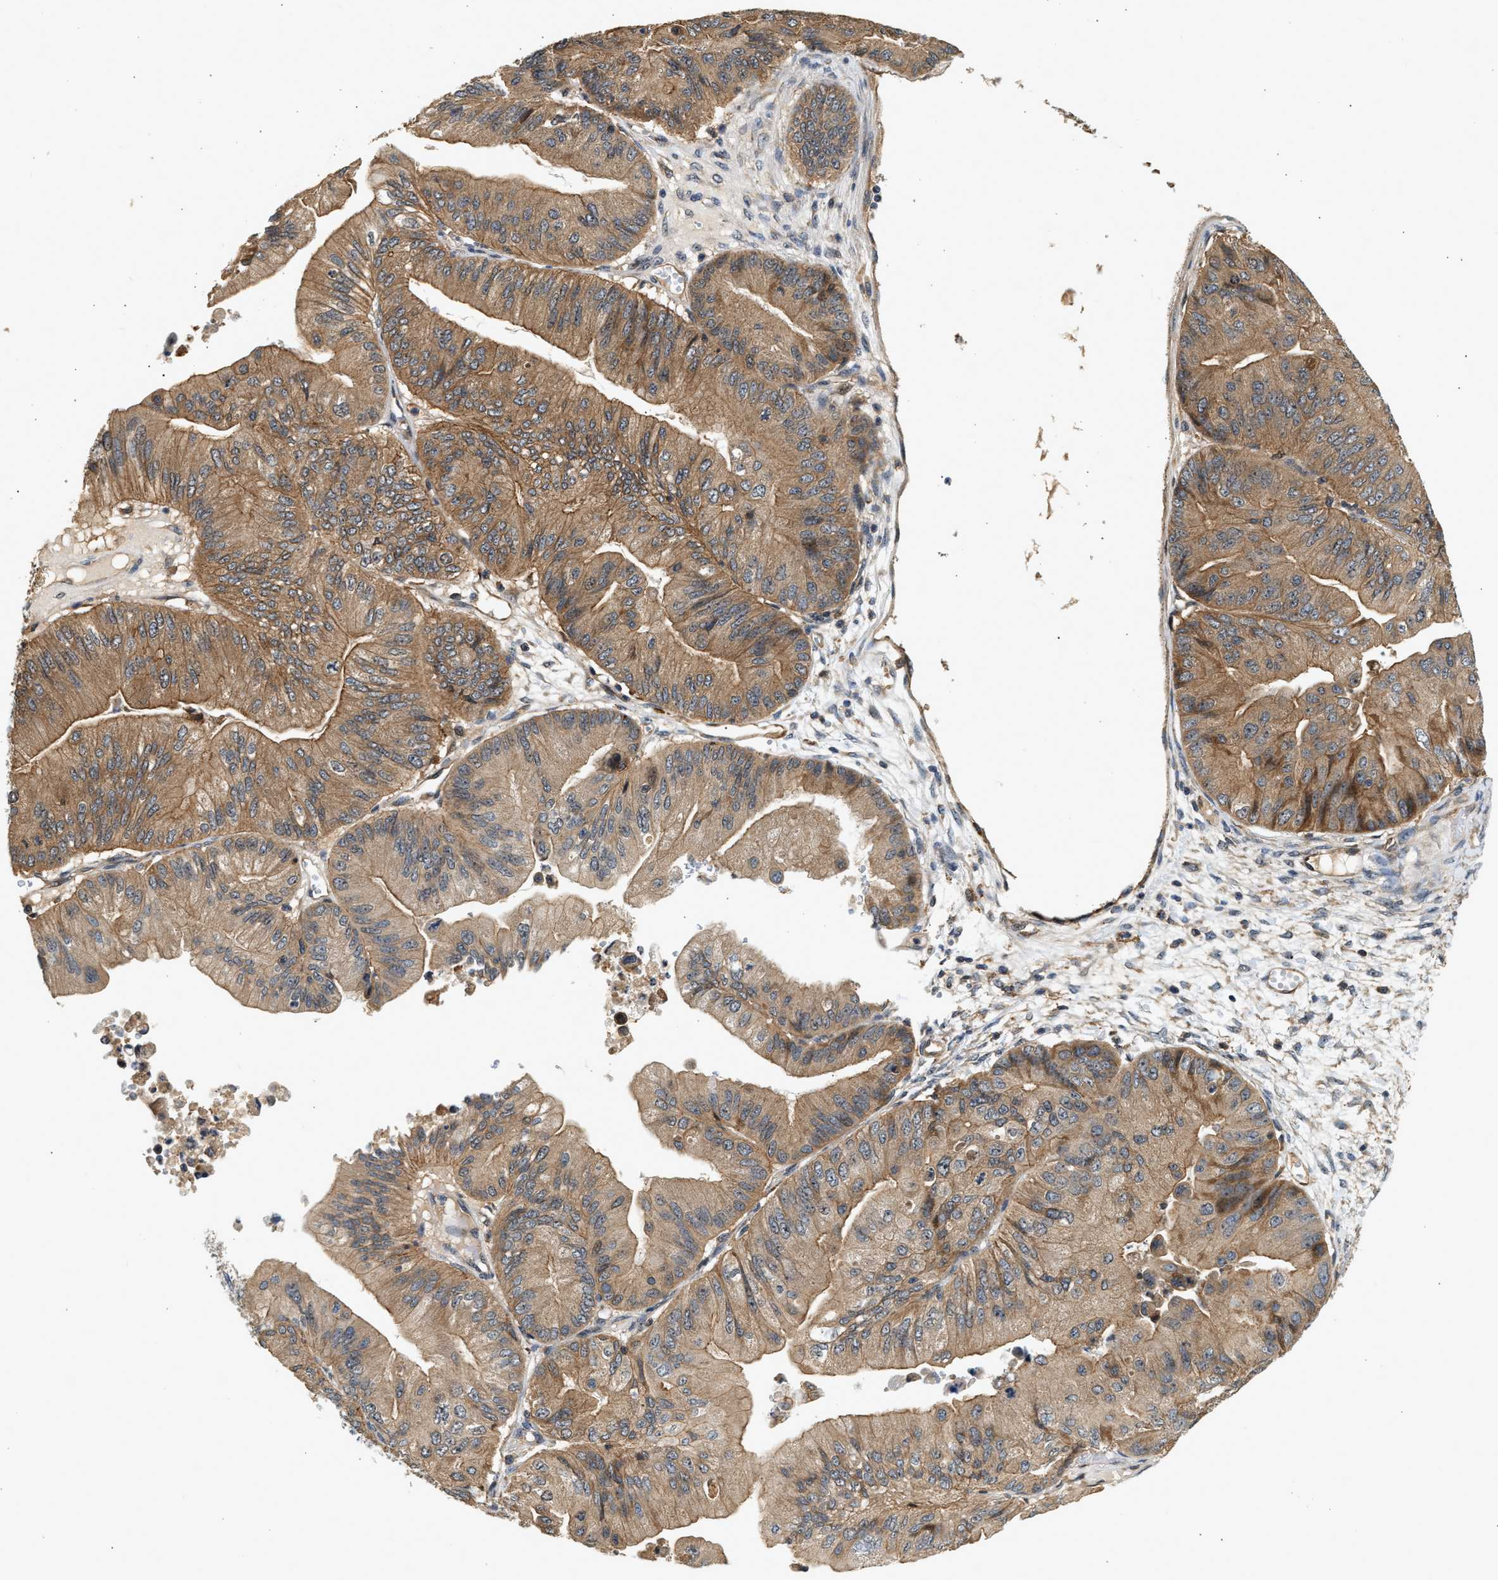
{"staining": {"intensity": "moderate", "quantity": ">75%", "location": "cytoplasmic/membranous"}, "tissue": "ovarian cancer", "cell_type": "Tumor cells", "image_type": "cancer", "snomed": [{"axis": "morphology", "description": "Cystadenocarcinoma, mucinous, NOS"}, {"axis": "topography", "description": "Ovary"}], "caption": "Immunohistochemistry histopathology image of mucinous cystadenocarcinoma (ovarian) stained for a protein (brown), which demonstrates medium levels of moderate cytoplasmic/membranous expression in about >75% of tumor cells.", "gene": "DUSP14", "patient": {"sex": "female", "age": 61}}